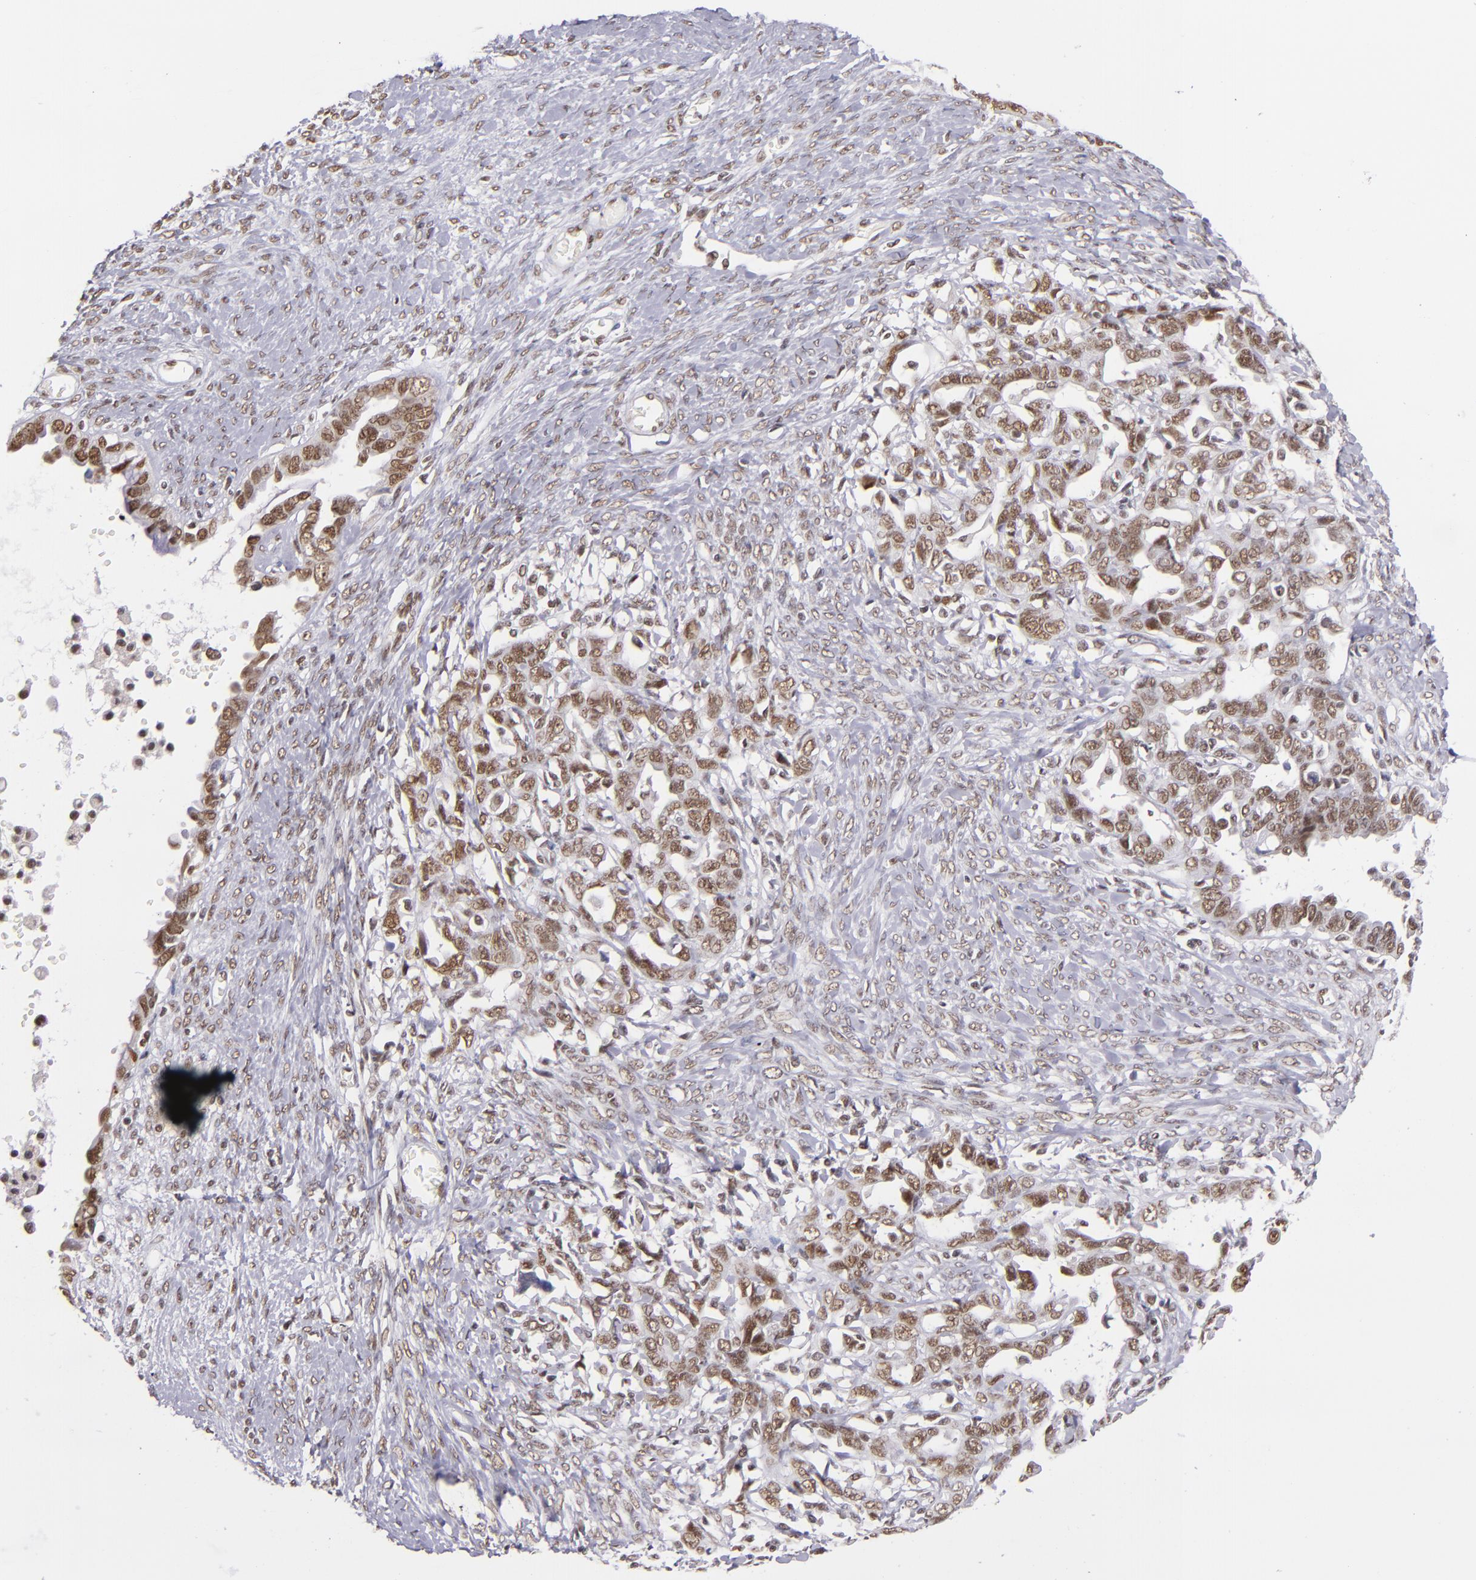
{"staining": {"intensity": "moderate", "quantity": ">75%", "location": "nuclear"}, "tissue": "ovarian cancer", "cell_type": "Tumor cells", "image_type": "cancer", "snomed": [{"axis": "morphology", "description": "Cystadenocarcinoma, serous, NOS"}, {"axis": "topography", "description": "Ovary"}], "caption": "Human ovarian cancer (serous cystadenocarcinoma) stained with a protein marker demonstrates moderate staining in tumor cells.", "gene": "ZNF148", "patient": {"sex": "female", "age": 69}}